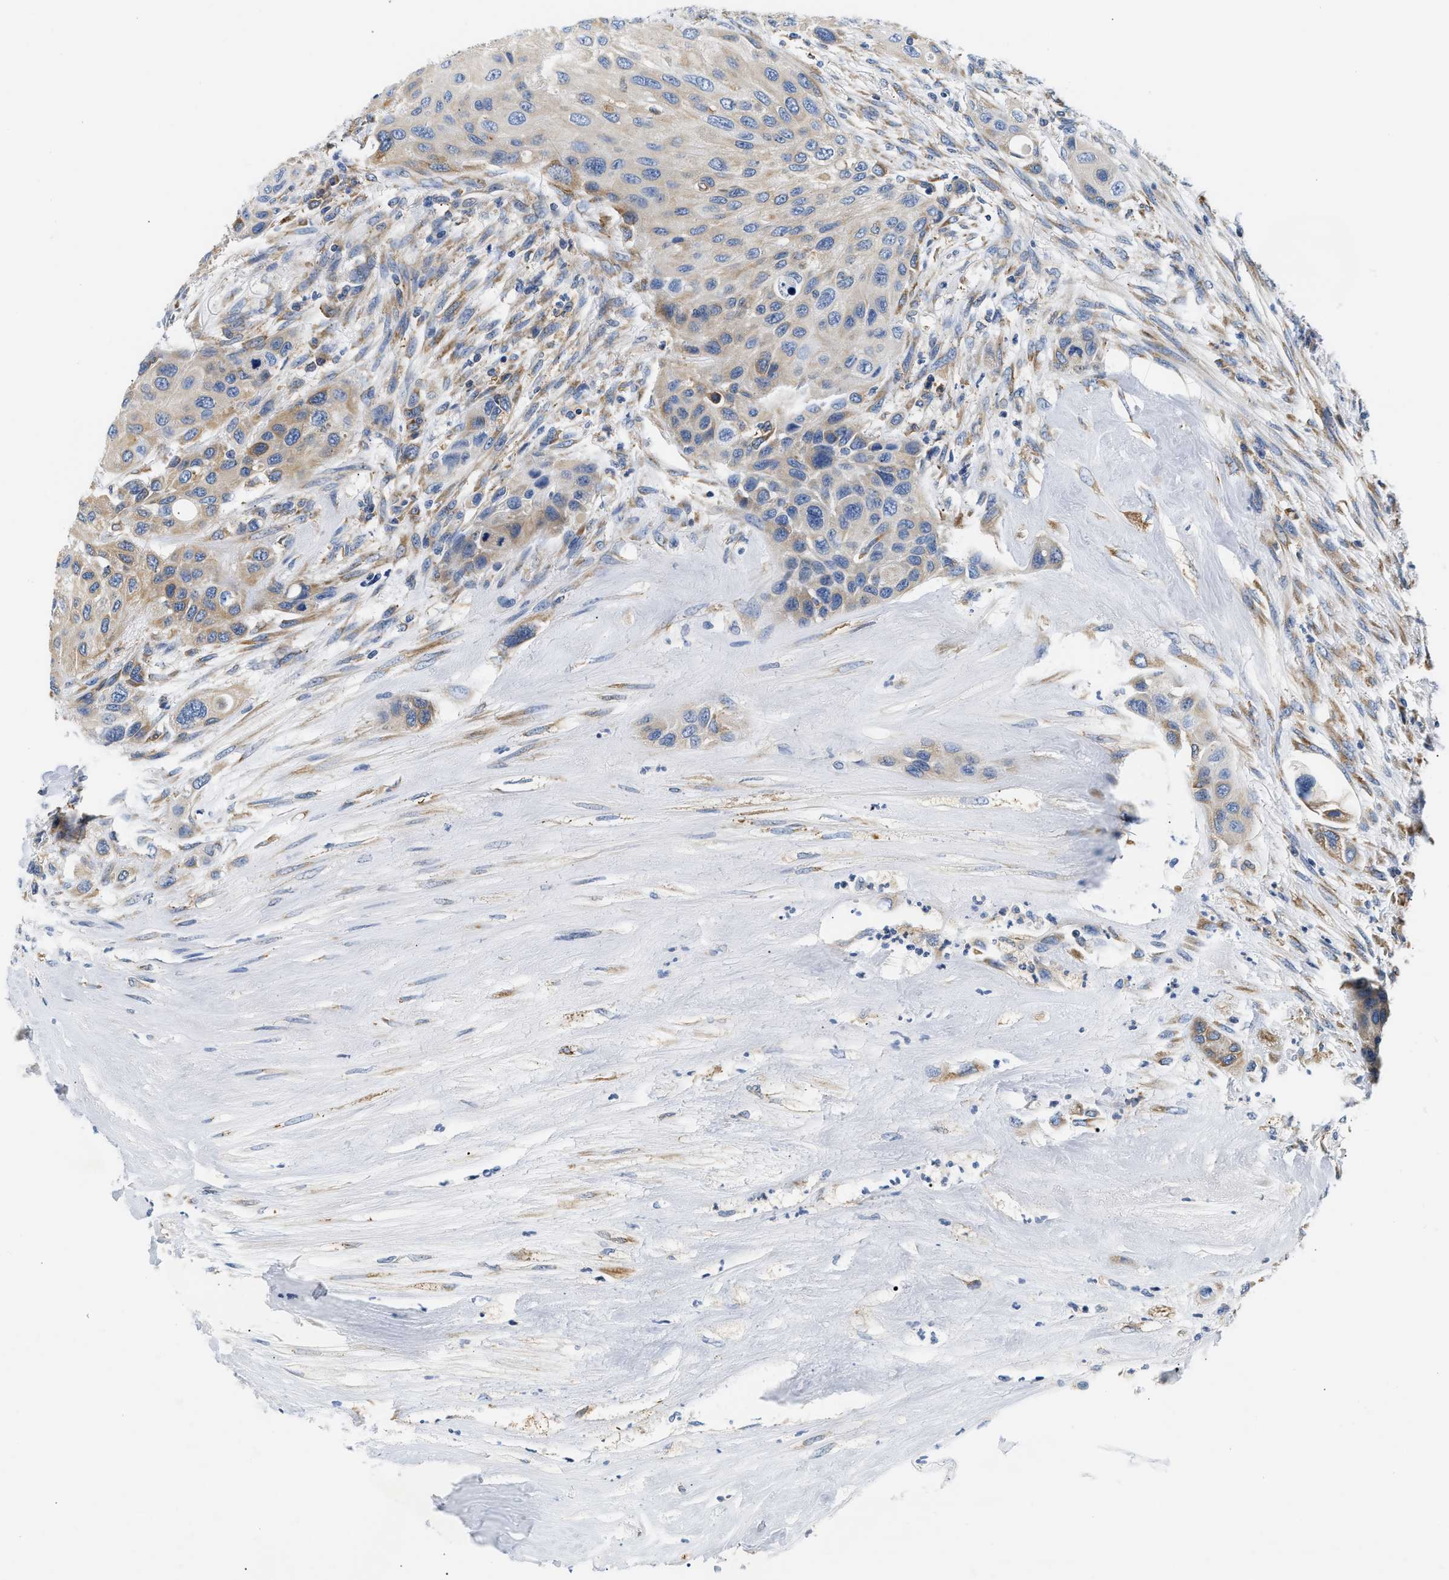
{"staining": {"intensity": "weak", "quantity": ">75%", "location": "cytoplasmic/membranous"}, "tissue": "urothelial cancer", "cell_type": "Tumor cells", "image_type": "cancer", "snomed": [{"axis": "morphology", "description": "Urothelial carcinoma, High grade"}, {"axis": "topography", "description": "Urinary bladder"}], "caption": "A high-resolution image shows IHC staining of urothelial cancer, which exhibits weak cytoplasmic/membranous expression in about >75% of tumor cells.", "gene": "HDHD3", "patient": {"sex": "female", "age": 56}}